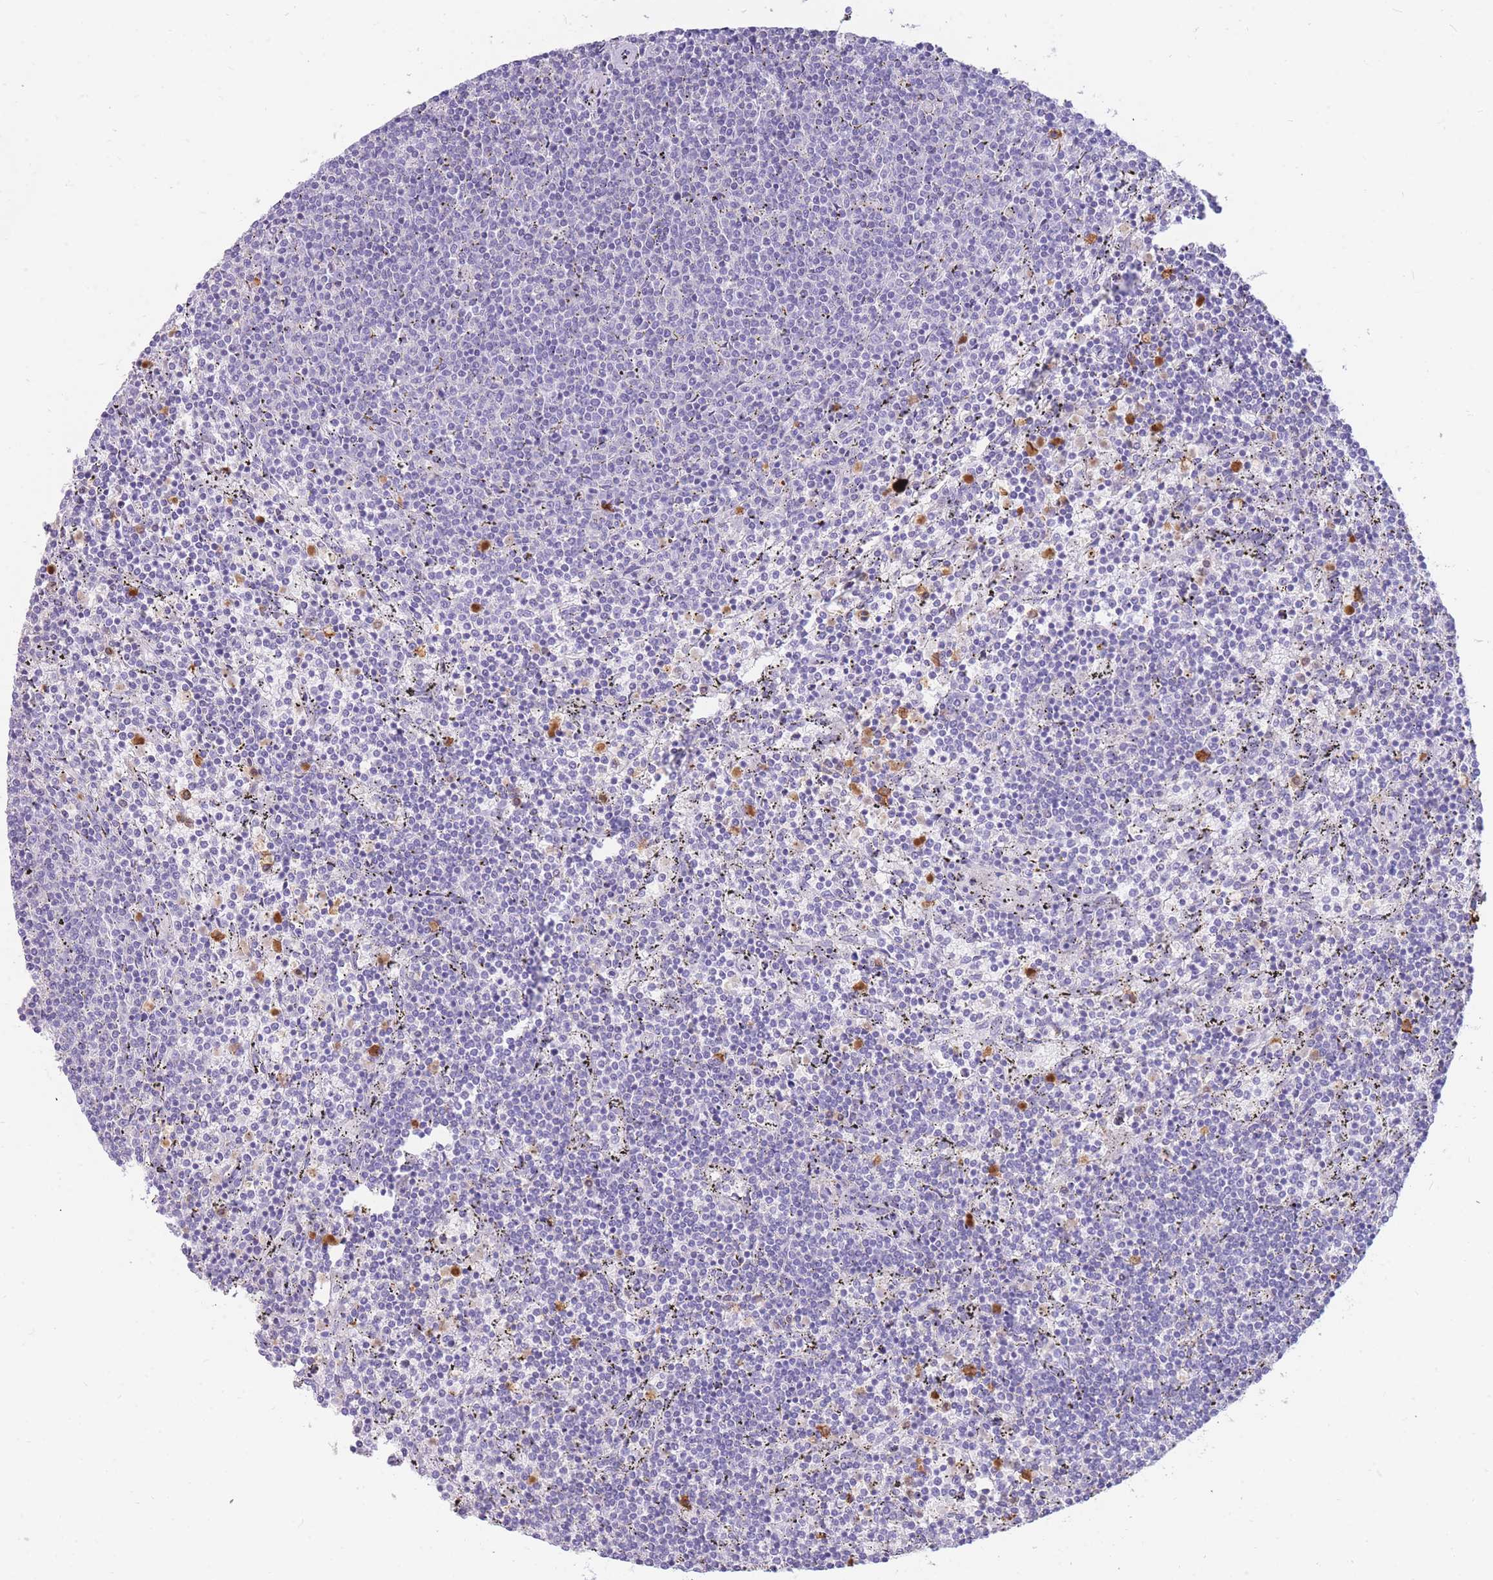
{"staining": {"intensity": "negative", "quantity": "none", "location": "none"}, "tissue": "lymphoma", "cell_type": "Tumor cells", "image_type": "cancer", "snomed": [{"axis": "morphology", "description": "Malignant lymphoma, non-Hodgkin's type, Low grade"}, {"axis": "topography", "description": "Spleen"}], "caption": "DAB (3,3'-diaminobenzidine) immunohistochemical staining of lymphoma demonstrates no significant expression in tumor cells. Nuclei are stained in blue.", "gene": "TPSAB1", "patient": {"sex": "female", "age": 50}}